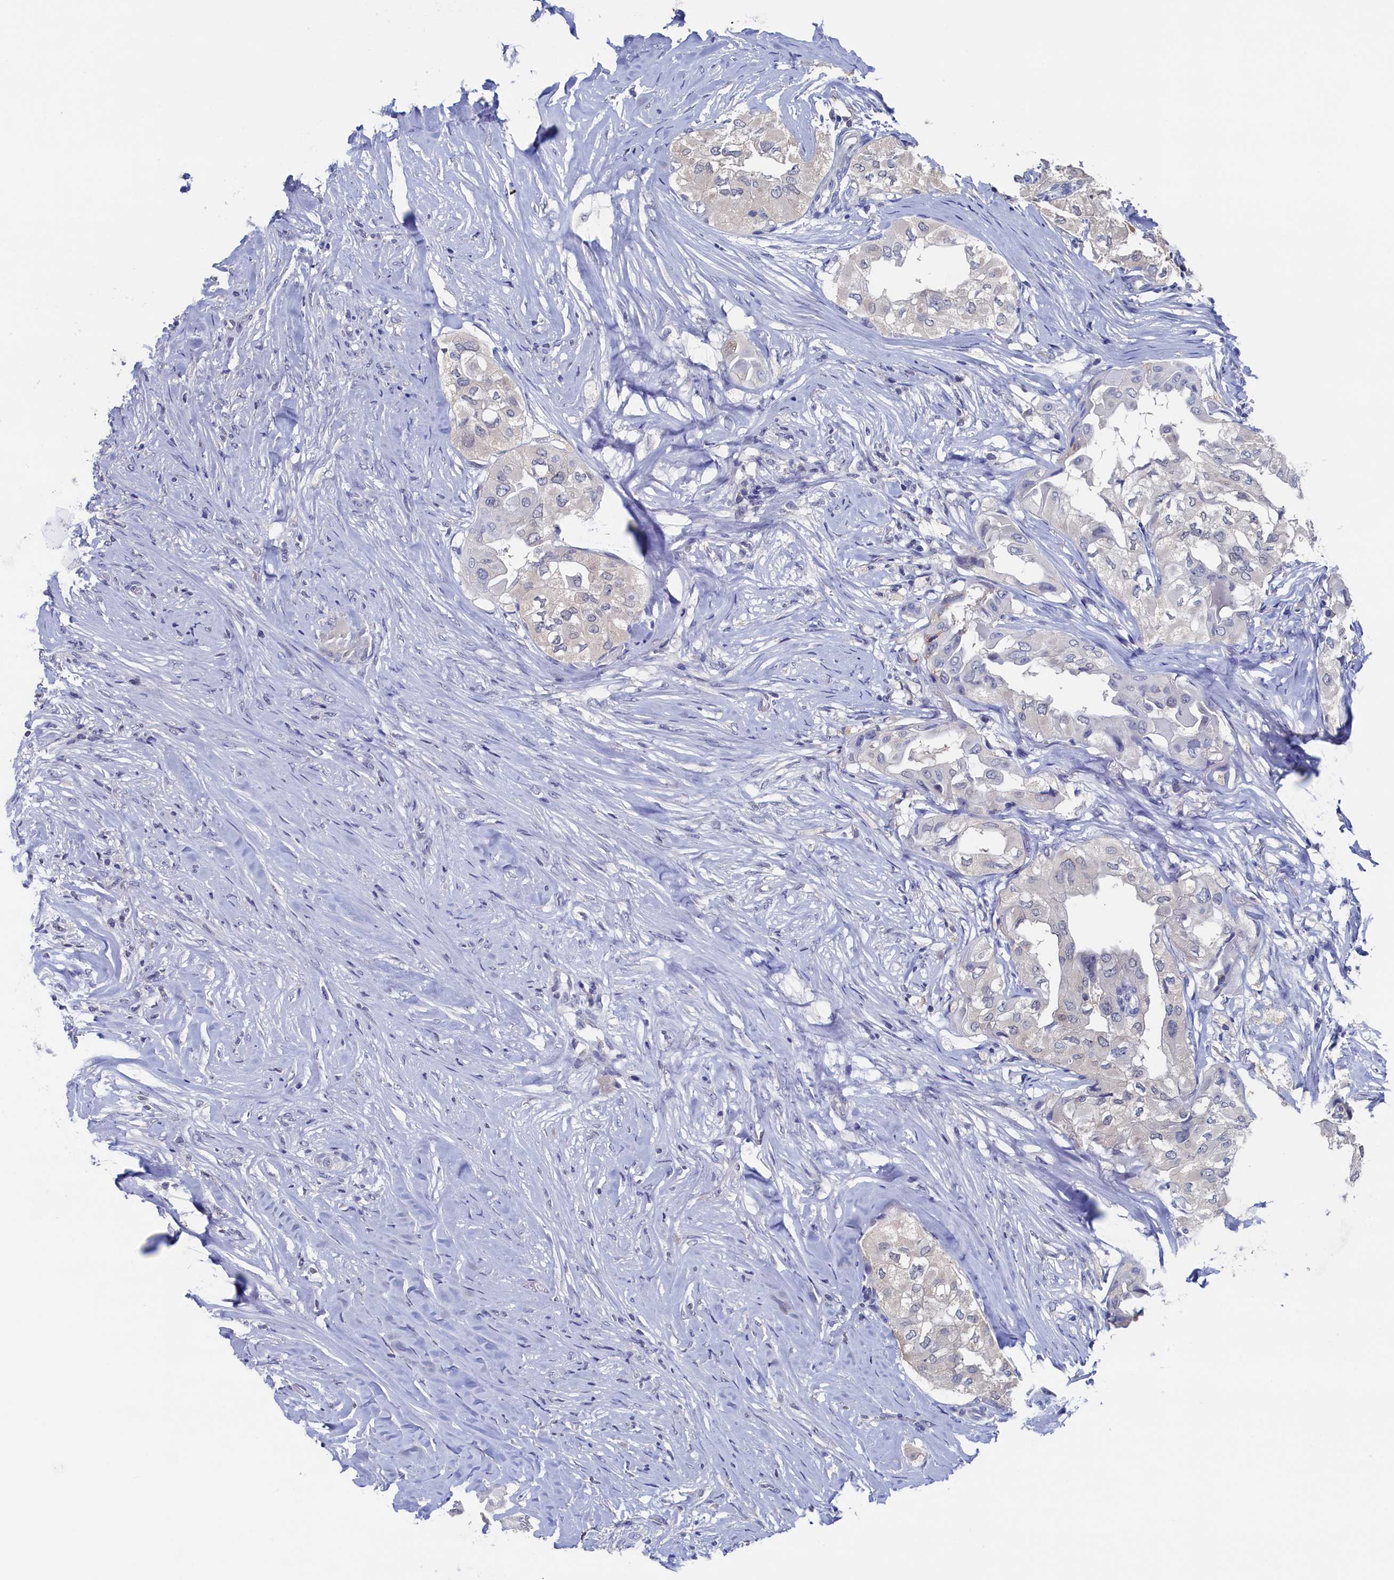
{"staining": {"intensity": "negative", "quantity": "none", "location": "none"}, "tissue": "thyroid cancer", "cell_type": "Tumor cells", "image_type": "cancer", "snomed": [{"axis": "morphology", "description": "Papillary adenocarcinoma, NOS"}, {"axis": "topography", "description": "Thyroid gland"}], "caption": "Immunohistochemistry (IHC) micrograph of neoplastic tissue: human thyroid papillary adenocarcinoma stained with DAB (3,3'-diaminobenzidine) exhibits no significant protein staining in tumor cells. Brightfield microscopy of immunohistochemistry (IHC) stained with DAB (brown) and hematoxylin (blue), captured at high magnification.", "gene": "C11orf54", "patient": {"sex": "female", "age": 59}}